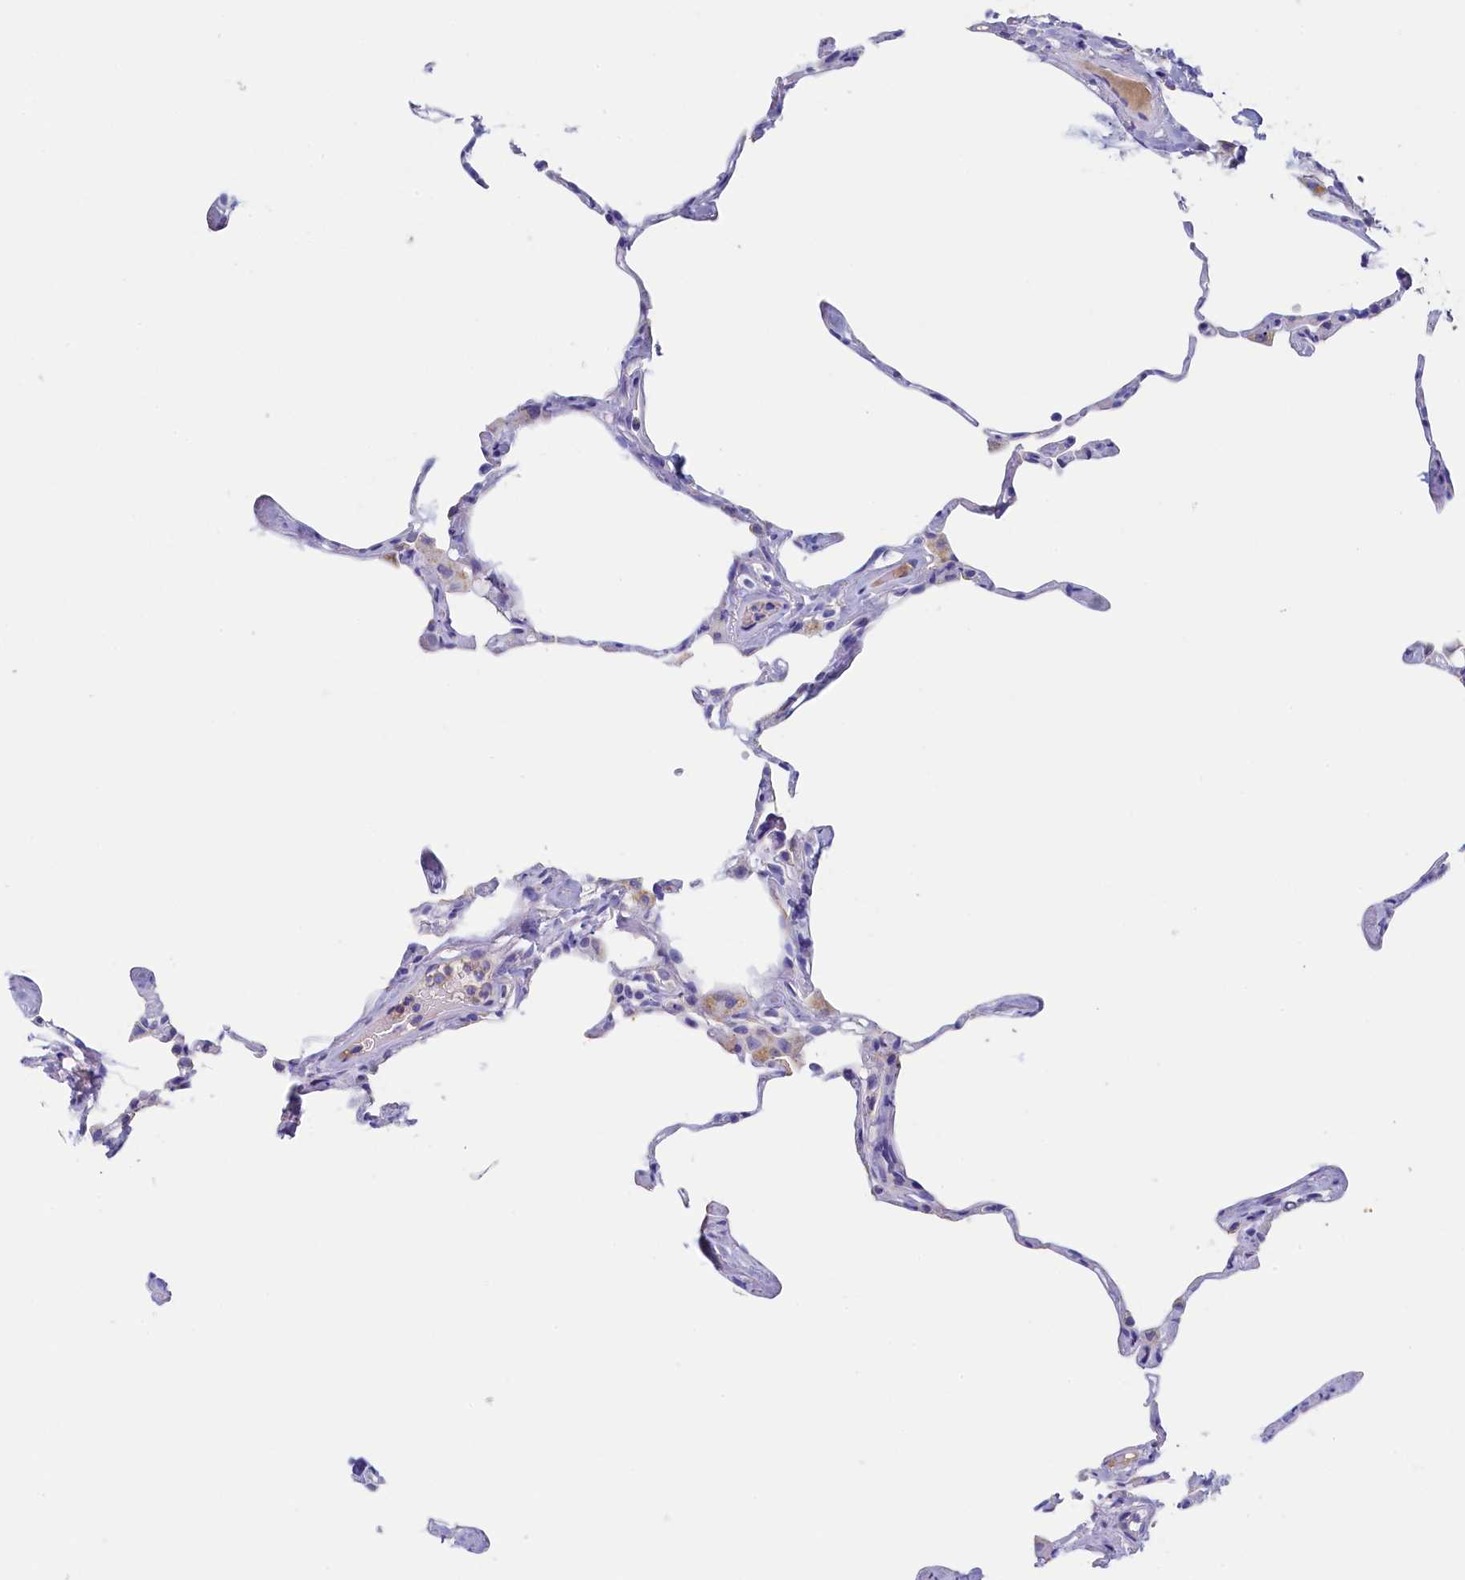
{"staining": {"intensity": "negative", "quantity": "none", "location": "none"}, "tissue": "lung", "cell_type": "Alveolar cells", "image_type": "normal", "snomed": [{"axis": "morphology", "description": "Normal tissue, NOS"}, {"axis": "topography", "description": "Lung"}], "caption": "A high-resolution micrograph shows immunohistochemistry (IHC) staining of normal lung, which displays no significant staining in alveolar cells.", "gene": "GUCA1C", "patient": {"sex": "male", "age": 65}}